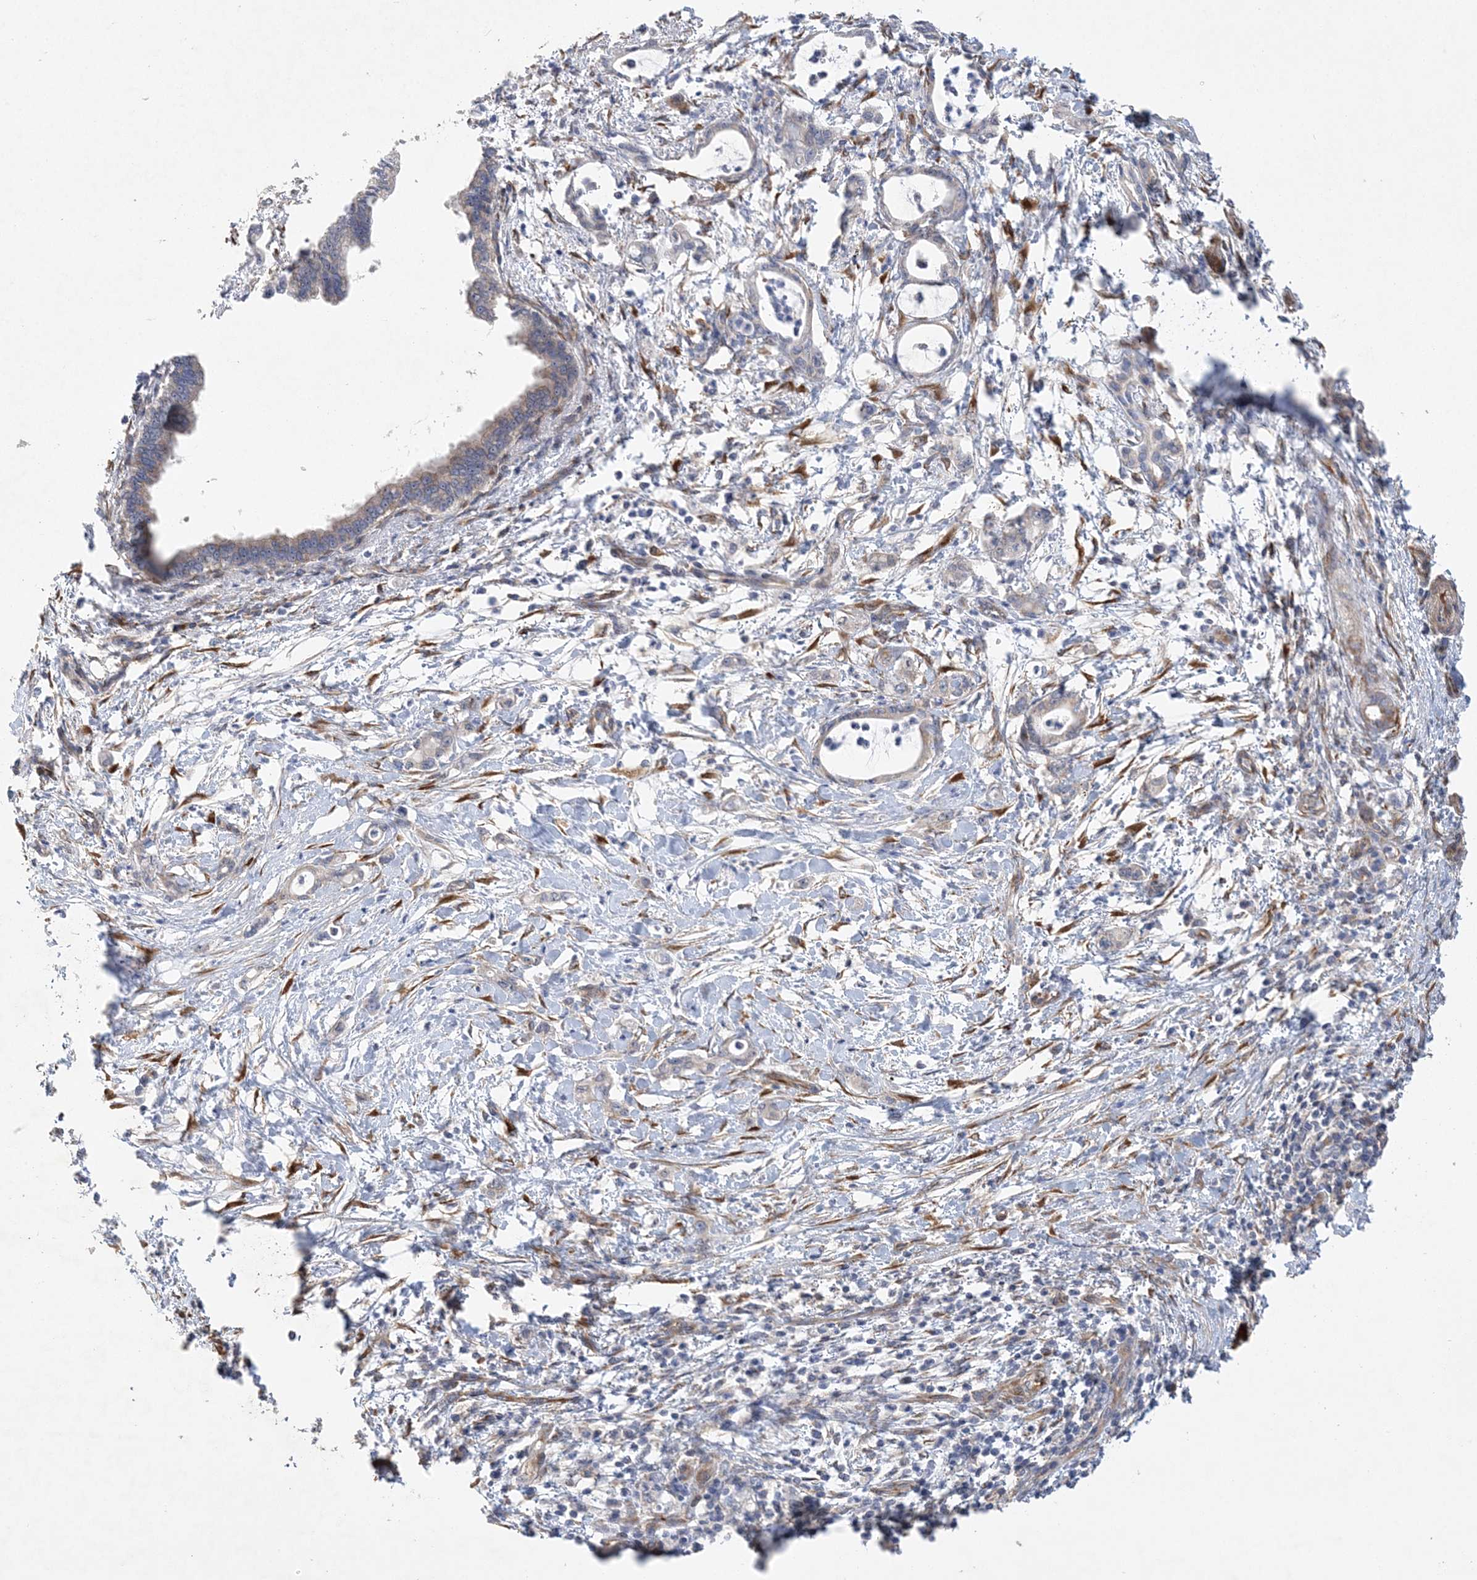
{"staining": {"intensity": "weak", "quantity": "<25%", "location": "cytoplasmic/membranous"}, "tissue": "pancreatic cancer", "cell_type": "Tumor cells", "image_type": "cancer", "snomed": [{"axis": "morphology", "description": "Adenocarcinoma, NOS"}, {"axis": "topography", "description": "Pancreas"}], "caption": "Immunohistochemical staining of adenocarcinoma (pancreatic) displays no significant expression in tumor cells.", "gene": "MAP4K5", "patient": {"sex": "female", "age": 55}}